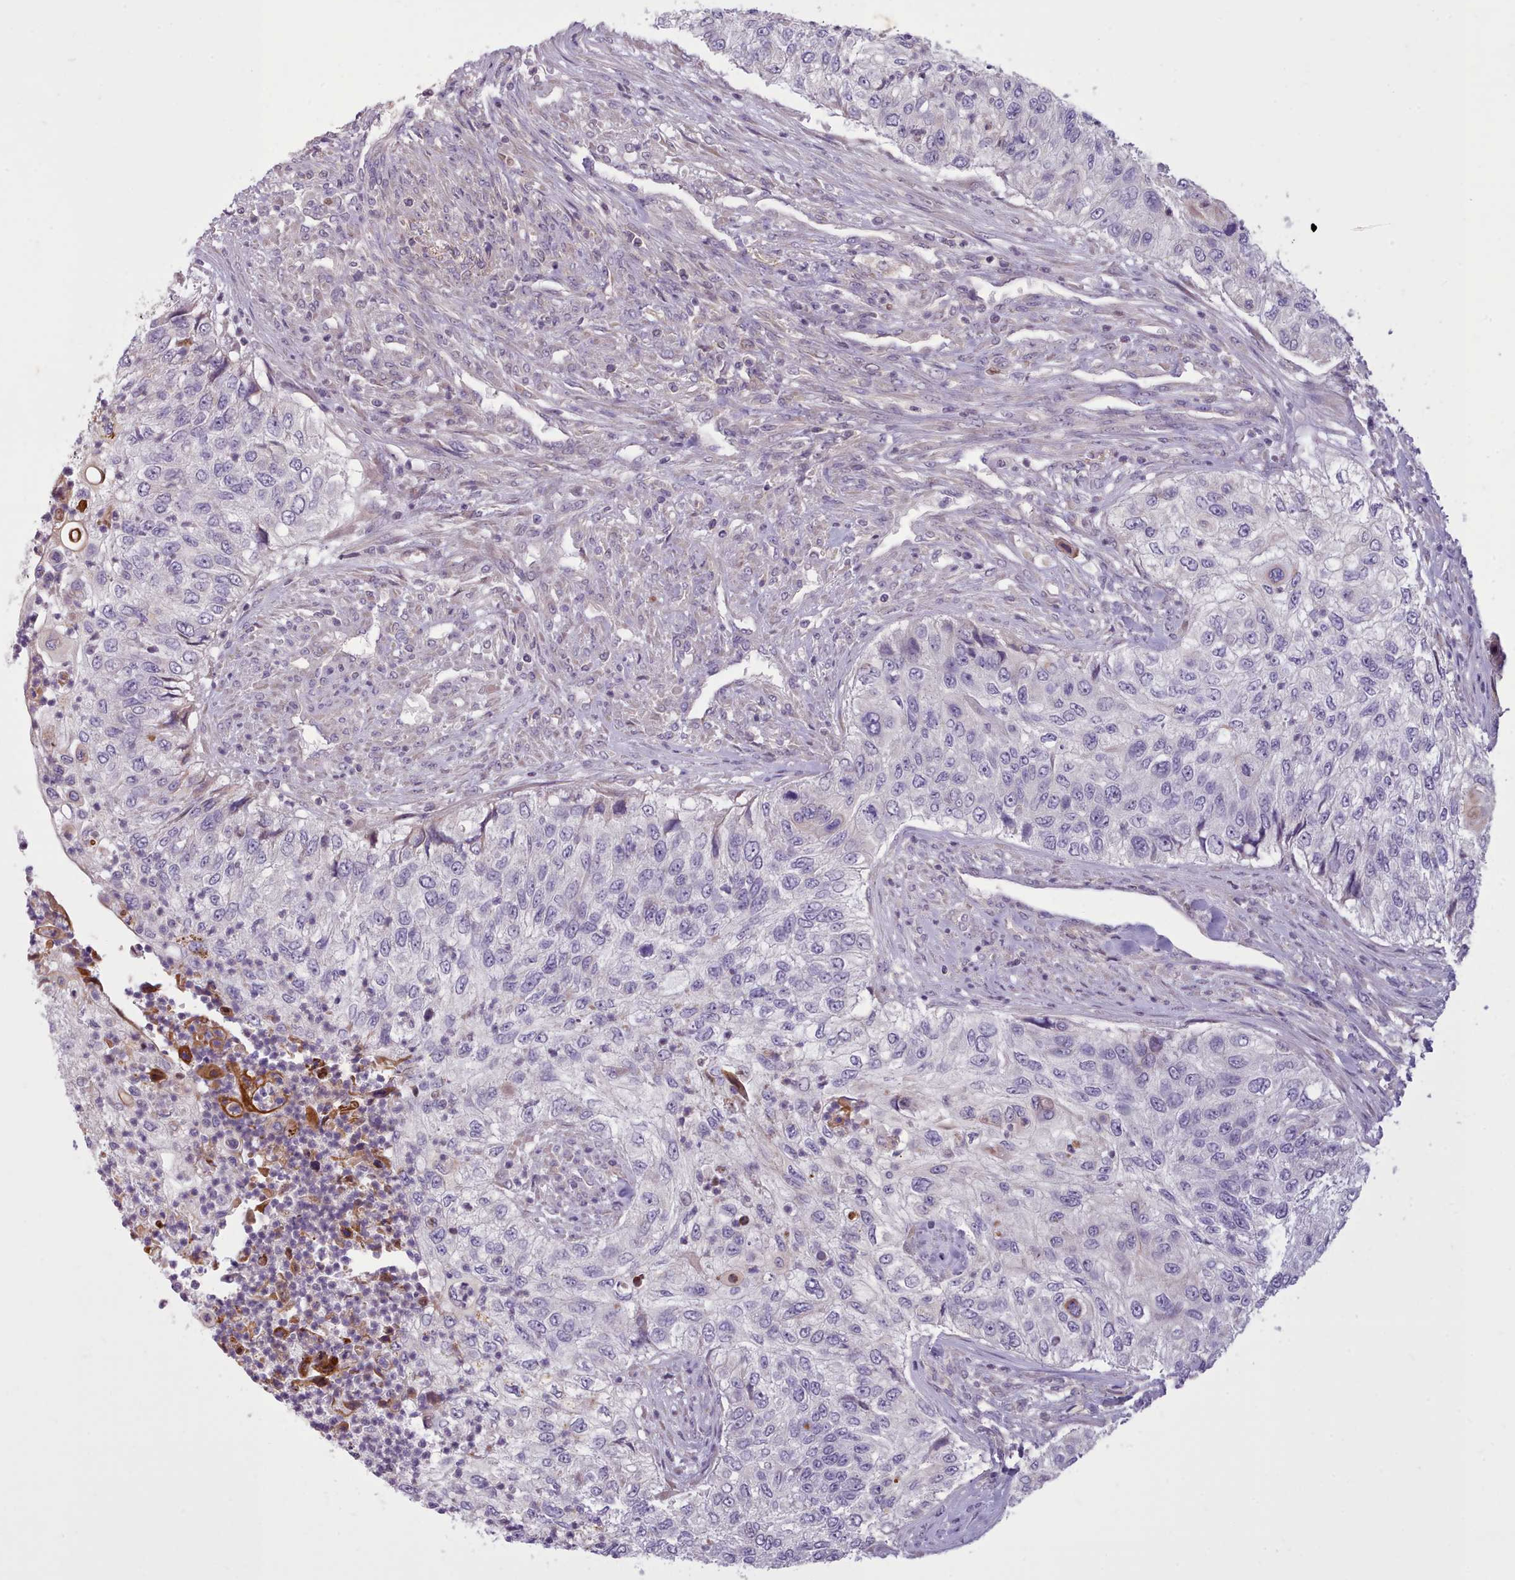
{"staining": {"intensity": "negative", "quantity": "none", "location": "none"}, "tissue": "urothelial cancer", "cell_type": "Tumor cells", "image_type": "cancer", "snomed": [{"axis": "morphology", "description": "Urothelial carcinoma, High grade"}, {"axis": "topography", "description": "Urinary bladder"}], "caption": "Image shows no significant protein staining in tumor cells of high-grade urothelial carcinoma.", "gene": "NMRK1", "patient": {"sex": "female", "age": 60}}